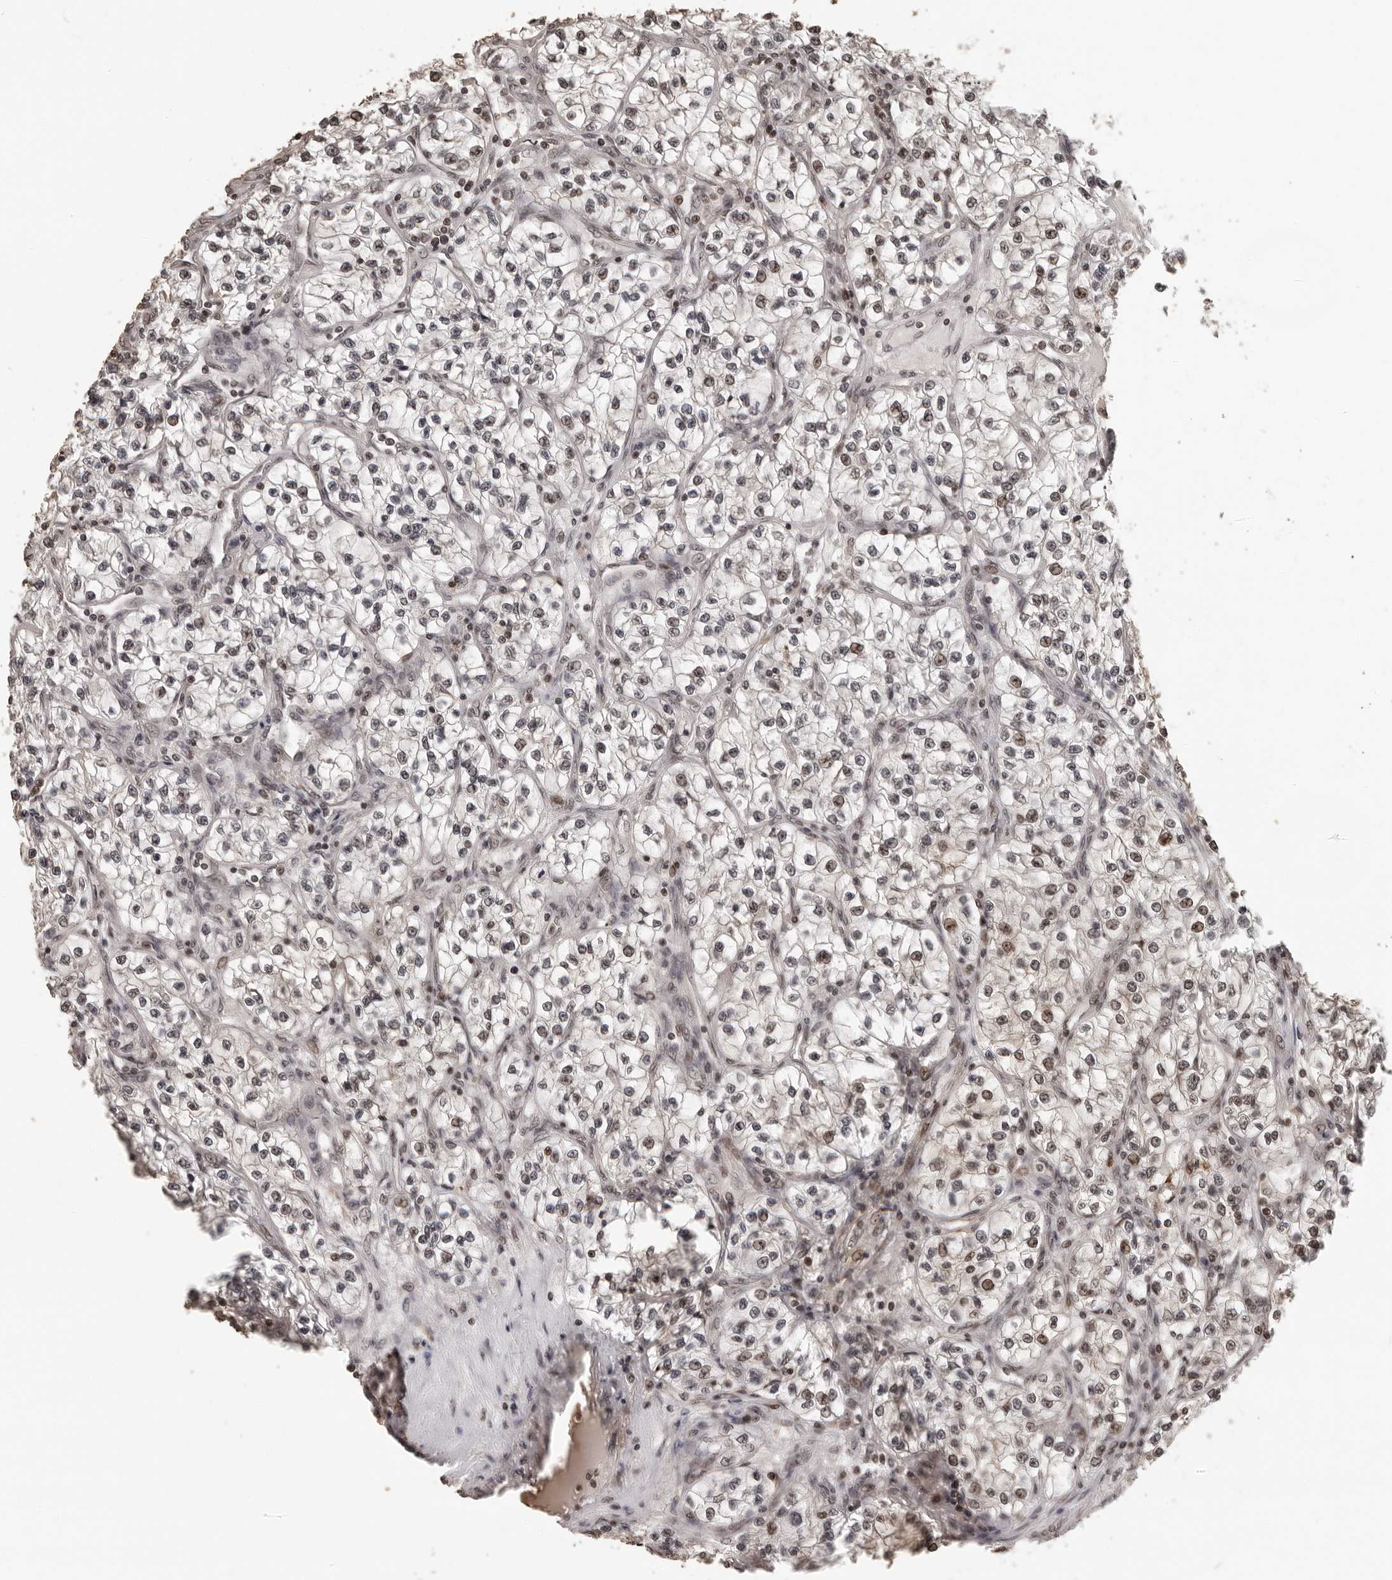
{"staining": {"intensity": "weak", "quantity": "25%-75%", "location": "nuclear"}, "tissue": "renal cancer", "cell_type": "Tumor cells", "image_type": "cancer", "snomed": [{"axis": "morphology", "description": "Adenocarcinoma, NOS"}, {"axis": "topography", "description": "Kidney"}], "caption": "Immunohistochemical staining of renal adenocarcinoma reveals weak nuclear protein positivity in about 25%-75% of tumor cells.", "gene": "ORC1", "patient": {"sex": "female", "age": 57}}